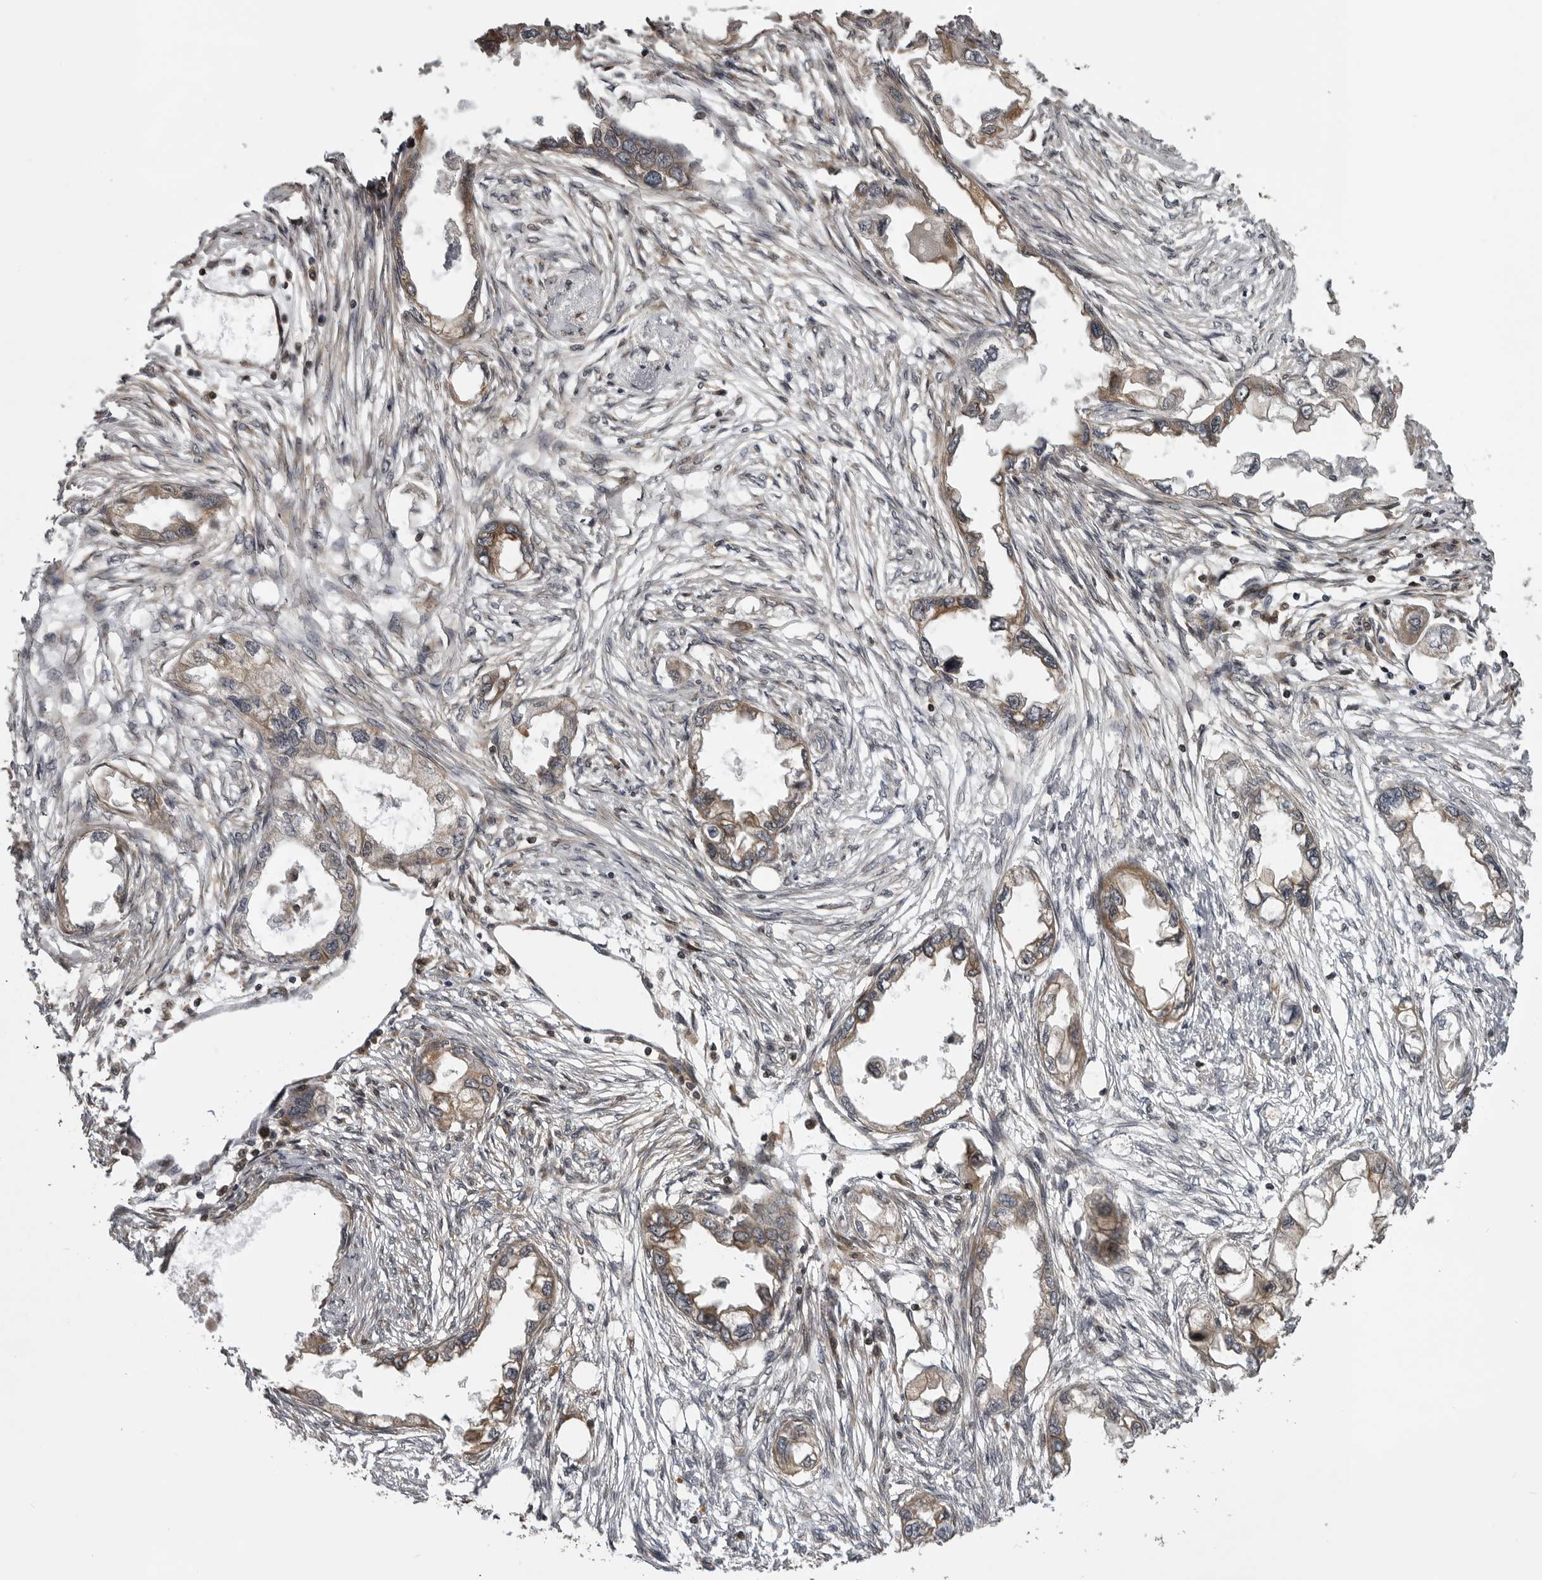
{"staining": {"intensity": "moderate", "quantity": "25%-75%", "location": "cytoplasmic/membranous"}, "tissue": "endometrial cancer", "cell_type": "Tumor cells", "image_type": "cancer", "snomed": [{"axis": "morphology", "description": "Adenocarcinoma, NOS"}, {"axis": "morphology", "description": "Adenocarcinoma, metastatic, NOS"}, {"axis": "topography", "description": "Adipose tissue"}, {"axis": "topography", "description": "Endometrium"}], "caption": "The micrograph reveals staining of endometrial cancer, revealing moderate cytoplasmic/membranous protein positivity (brown color) within tumor cells. (brown staining indicates protein expression, while blue staining denotes nuclei).", "gene": "ZNRF1", "patient": {"sex": "female", "age": 67}}